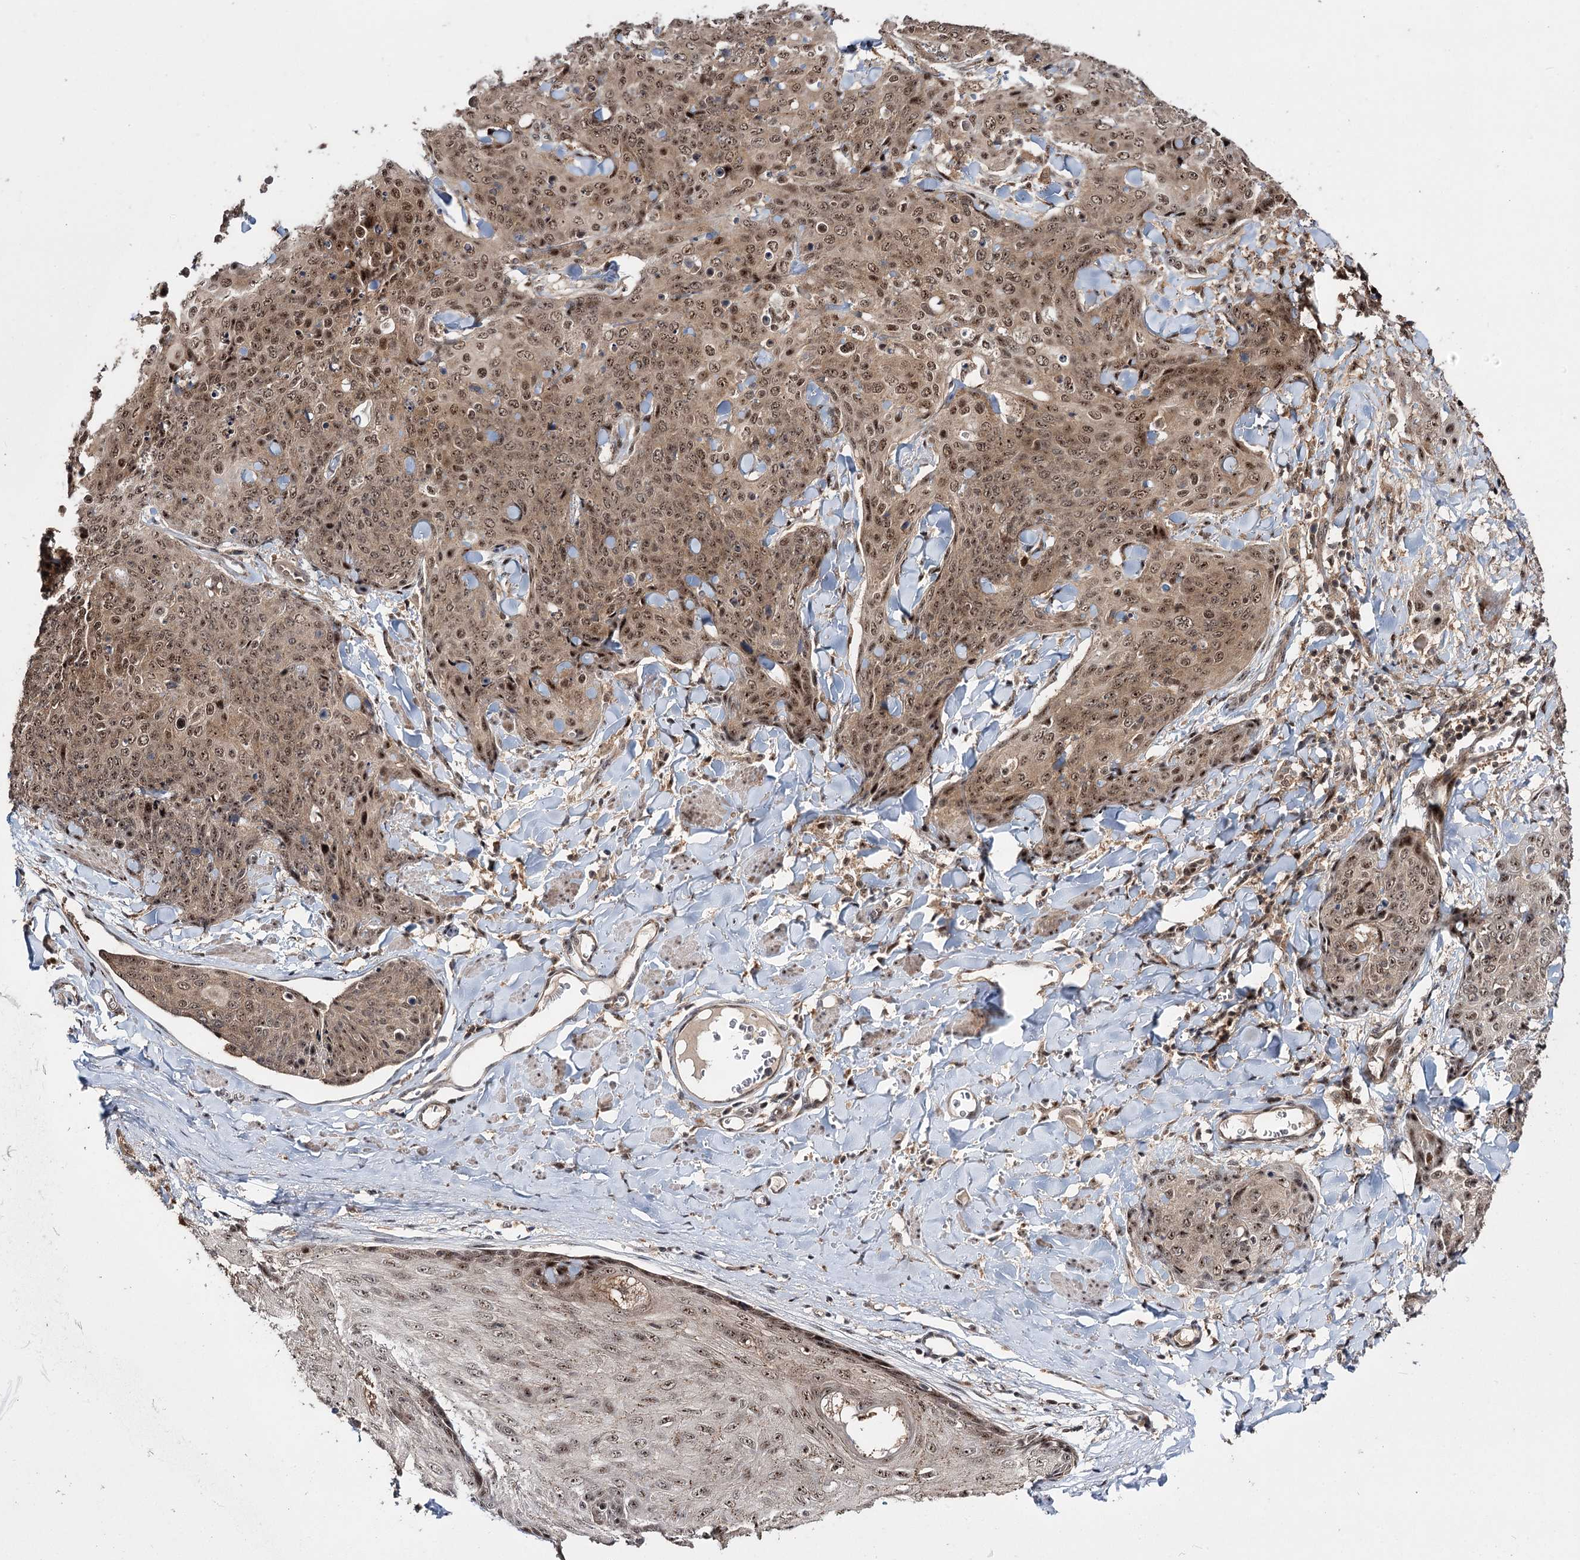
{"staining": {"intensity": "moderate", "quantity": ">75%", "location": "cytoplasmic/membranous,nuclear"}, "tissue": "skin cancer", "cell_type": "Tumor cells", "image_type": "cancer", "snomed": [{"axis": "morphology", "description": "Squamous cell carcinoma, NOS"}, {"axis": "topography", "description": "Skin"}, {"axis": "topography", "description": "Vulva"}], "caption": "High-magnification brightfield microscopy of skin squamous cell carcinoma stained with DAB (brown) and counterstained with hematoxylin (blue). tumor cells exhibit moderate cytoplasmic/membranous and nuclear staining is appreciated in approximately>75% of cells. (brown staining indicates protein expression, while blue staining denotes nuclei).", "gene": "MKNK2", "patient": {"sex": "female", "age": 85}}